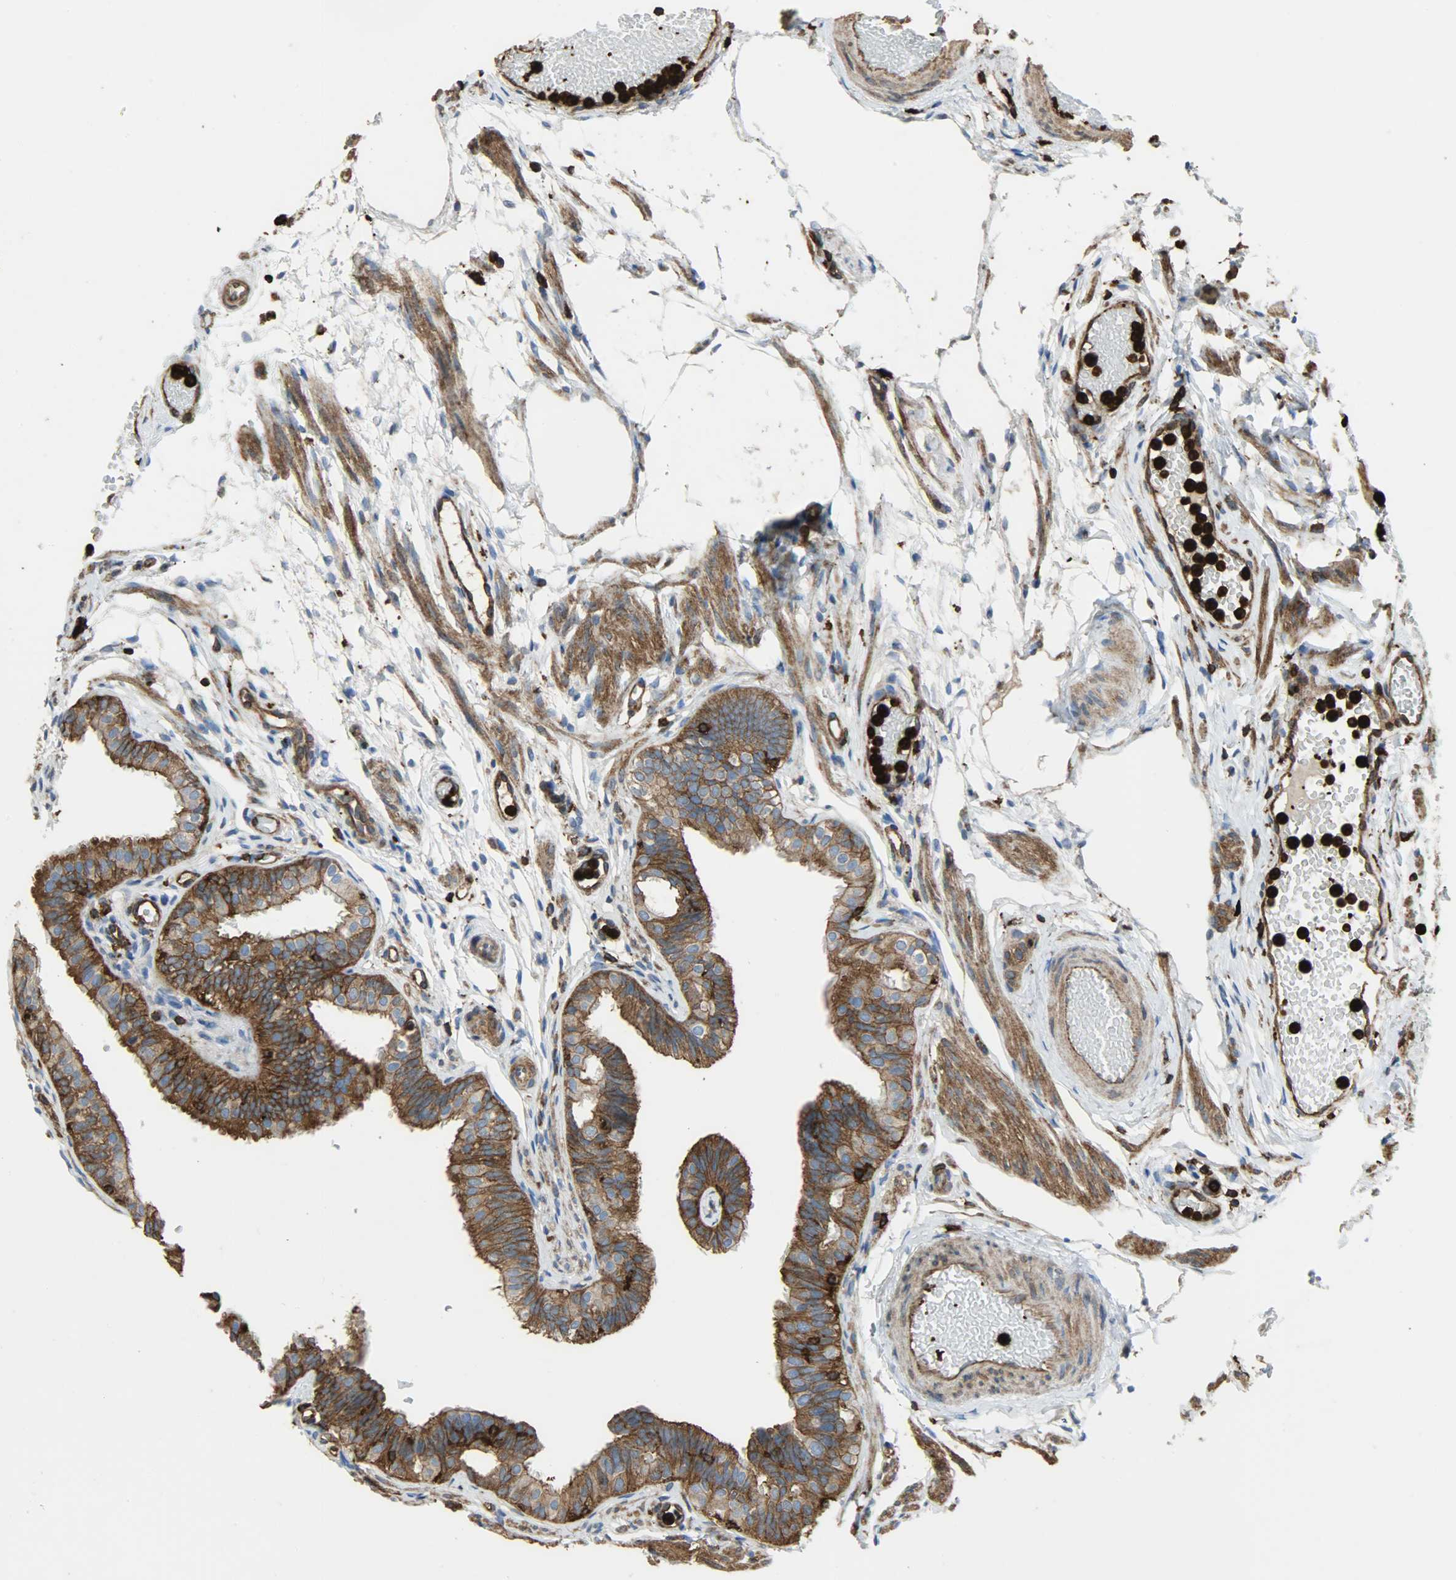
{"staining": {"intensity": "strong", "quantity": ">75%", "location": "cytoplasmic/membranous"}, "tissue": "fallopian tube", "cell_type": "Glandular cells", "image_type": "normal", "snomed": [{"axis": "morphology", "description": "Normal tissue, NOS"}, {"axis": "morphology", "description": "Dermoid, NOS"}, {"axis": "topography", "description": "Fallopian tube"}], "caption": "Strong cytoplasmic/membranous positivity is identified in approximately >75% of glandular cells in normal fallopian tube. (DAB IHC with brightfield microscopy, high magnification).", "gene": "VASP", "patient": {"sex": "female", "age": 33}}